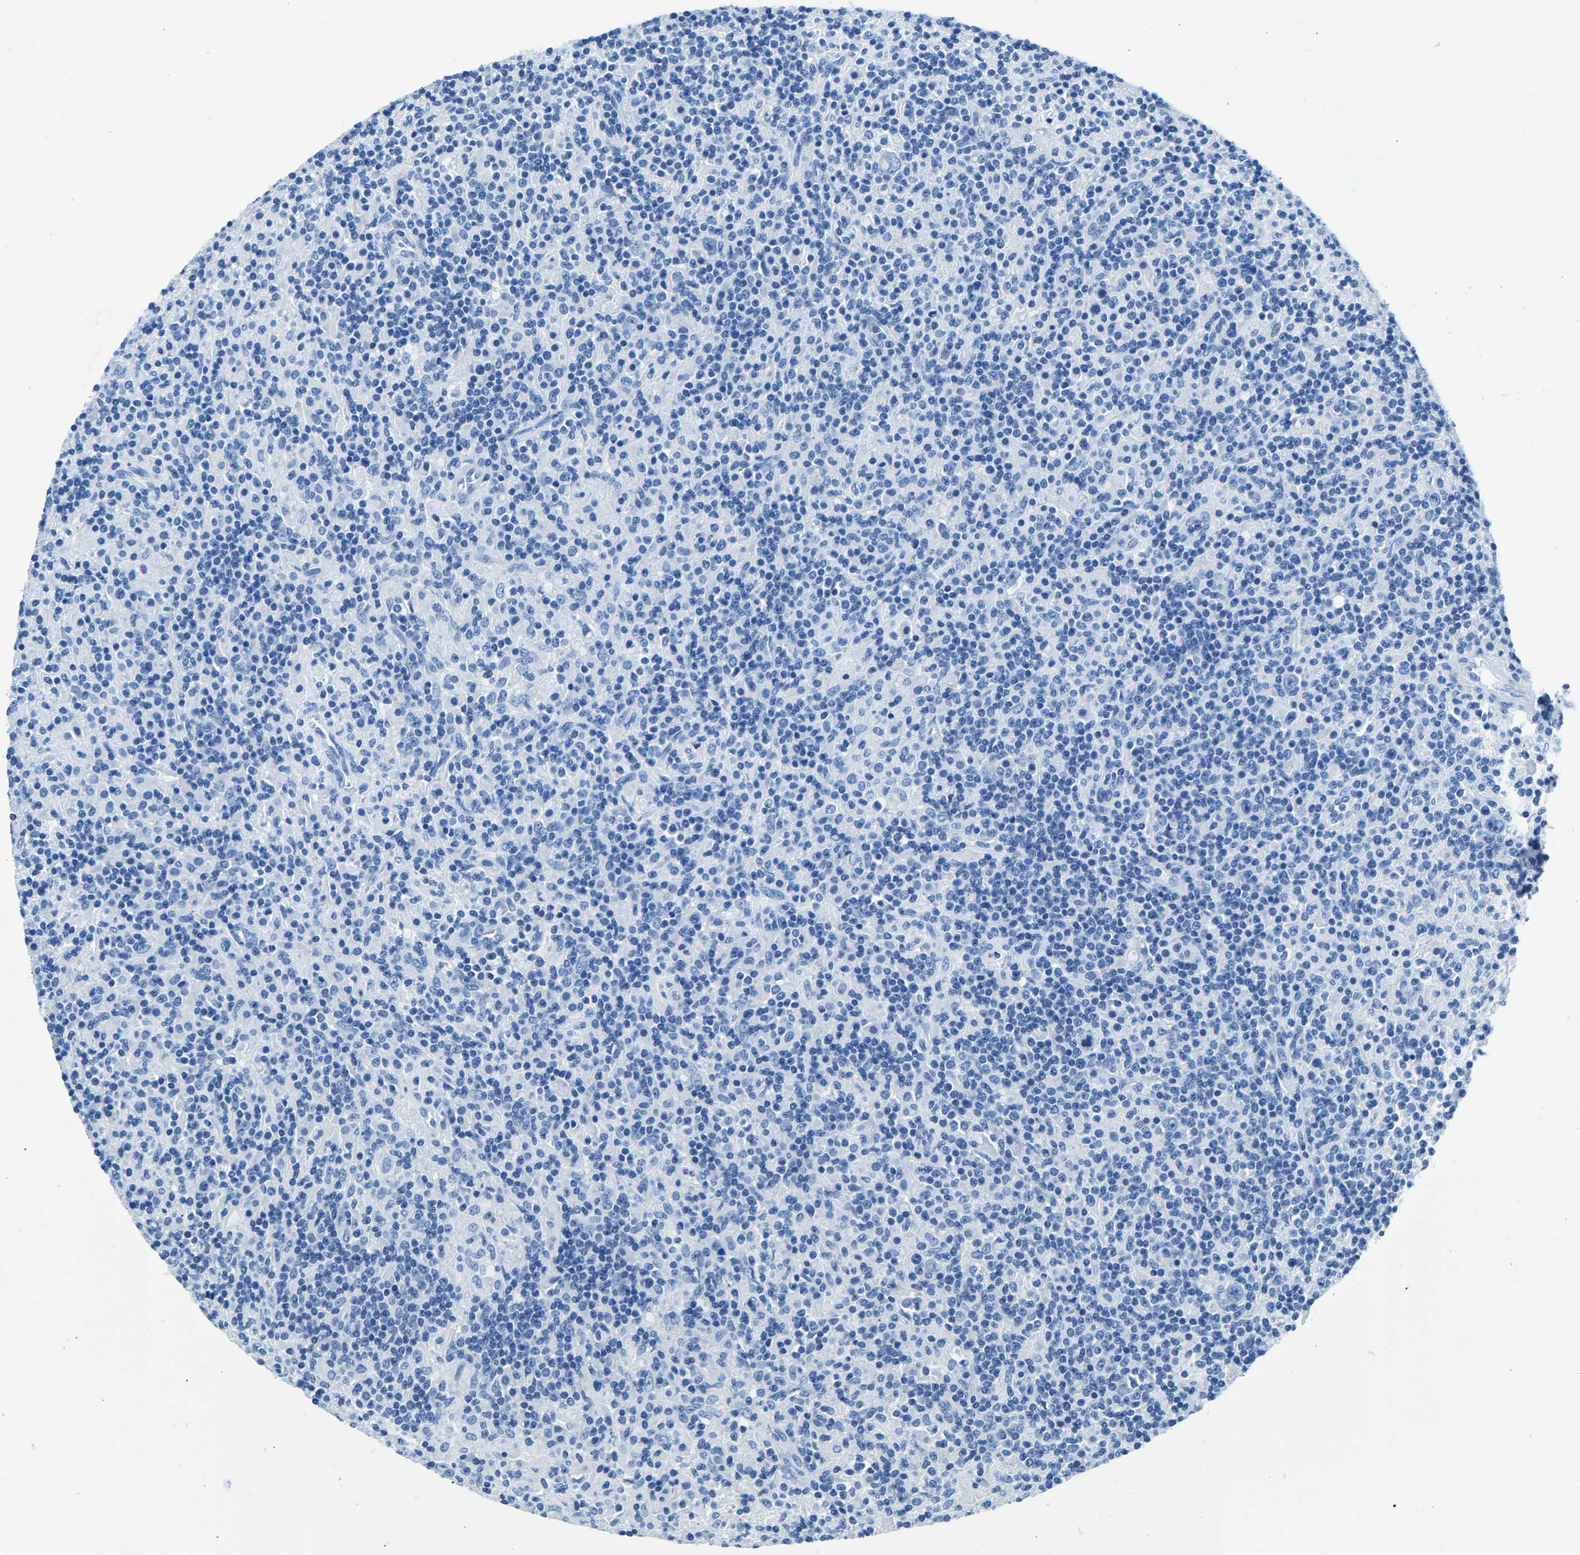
{"staining": {"intensity": "negative", "quantity": "none", "location": "none"}, "tissue": "lymphoma", "cell_type": "Tumor cells", "image_type": "cancer", "snomed": [{"axis": "morphology", "description": "Hodgkin's disease, NOS"}, {"axis": "topography", "description": "Lymph node"}], "caption": "High power microscopy histopathology image of an IHC micrograph of Hodgkin's disease, revealing no significant staining in tumor cells.", "gene": "CPS1", "patient": {"sex": "male", "age": 70}}